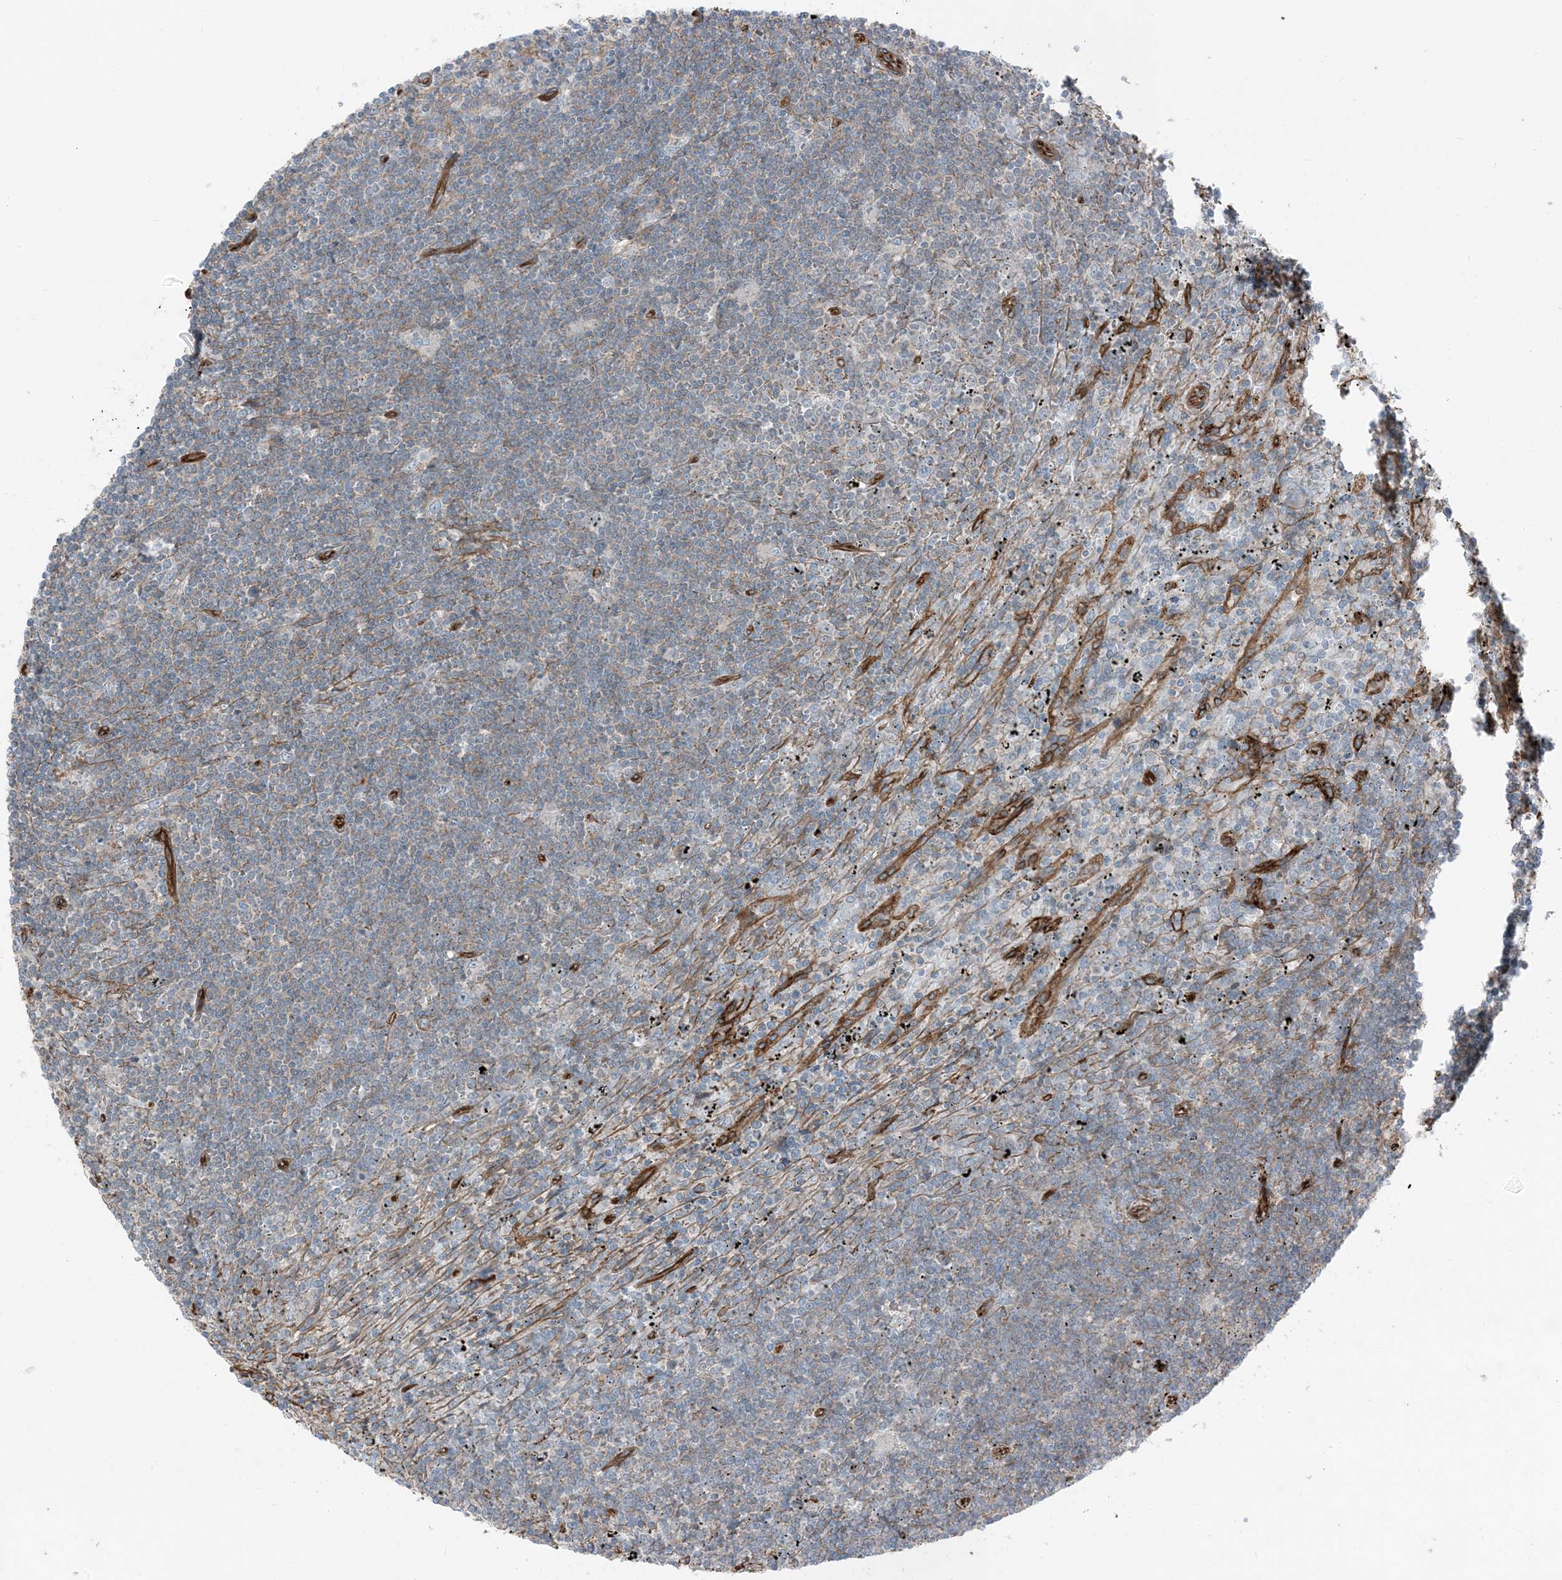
{"staining": {"intensity": "negative", "quantity": "none", "location": "none"}, "tissue": "lymphoma", "cell_type": "Tumor cells", "image_type": "cancer", "snomed": [{"axis": "morphology", "description": "Malignant lymphoma, non-Hodgkin's type, Low grade"}, {"axis": "topography", "description": "Spleen"}], "caption": "There is no significant positivity in tumor cells of malignant lymphoma, non-Hodgkin's type (low-grade). (Stains: DAB IHC with hematoxylin counter stain, Microscopy: brightfield microscopy at high magnification).", "gene": "ZFP90", "patient": {"sex": "male", "age": 76}}